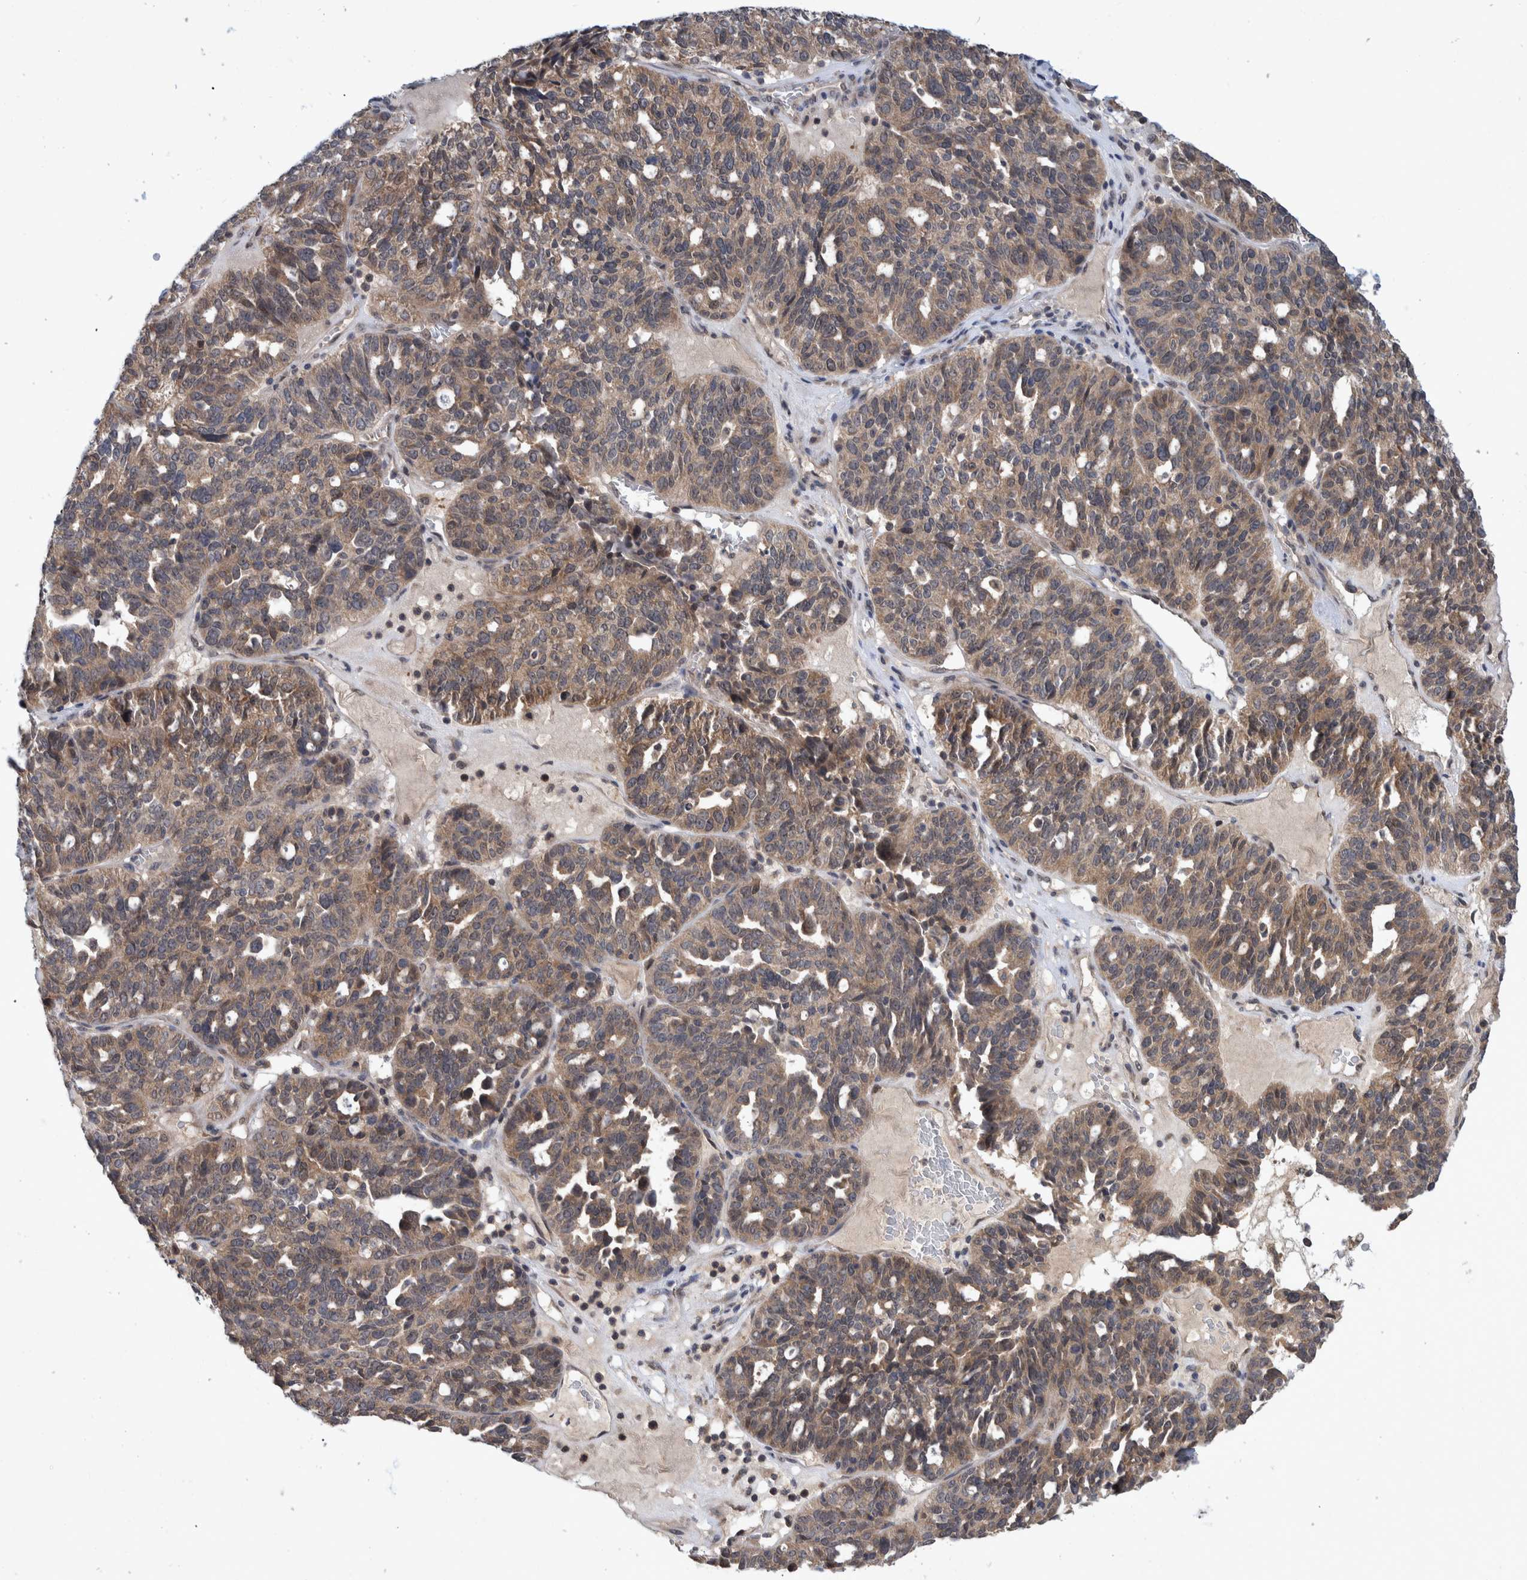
{"staining": {"intensity": "weak", "quantity": "25%-75%", "location": "cytoplasmic/membranous"}, "tissue": "ovarian cancer", "cell_type": "Tumor cells", "image_type": "cancer", "snomed": [{"axis": "morphology", "description": "Cystadenocarcinoma, serous, NOS"}, {"axis": "topography", "description": "Ovary"}], "caption": "Ovarian cancer (serous cystadenocarcinoma) stained for a protein exhibits weak cytoplasmic/membranous positivity in tumor cells.", "gene": "PLPBP", "patient": {"sex": "female", "age": 59}}